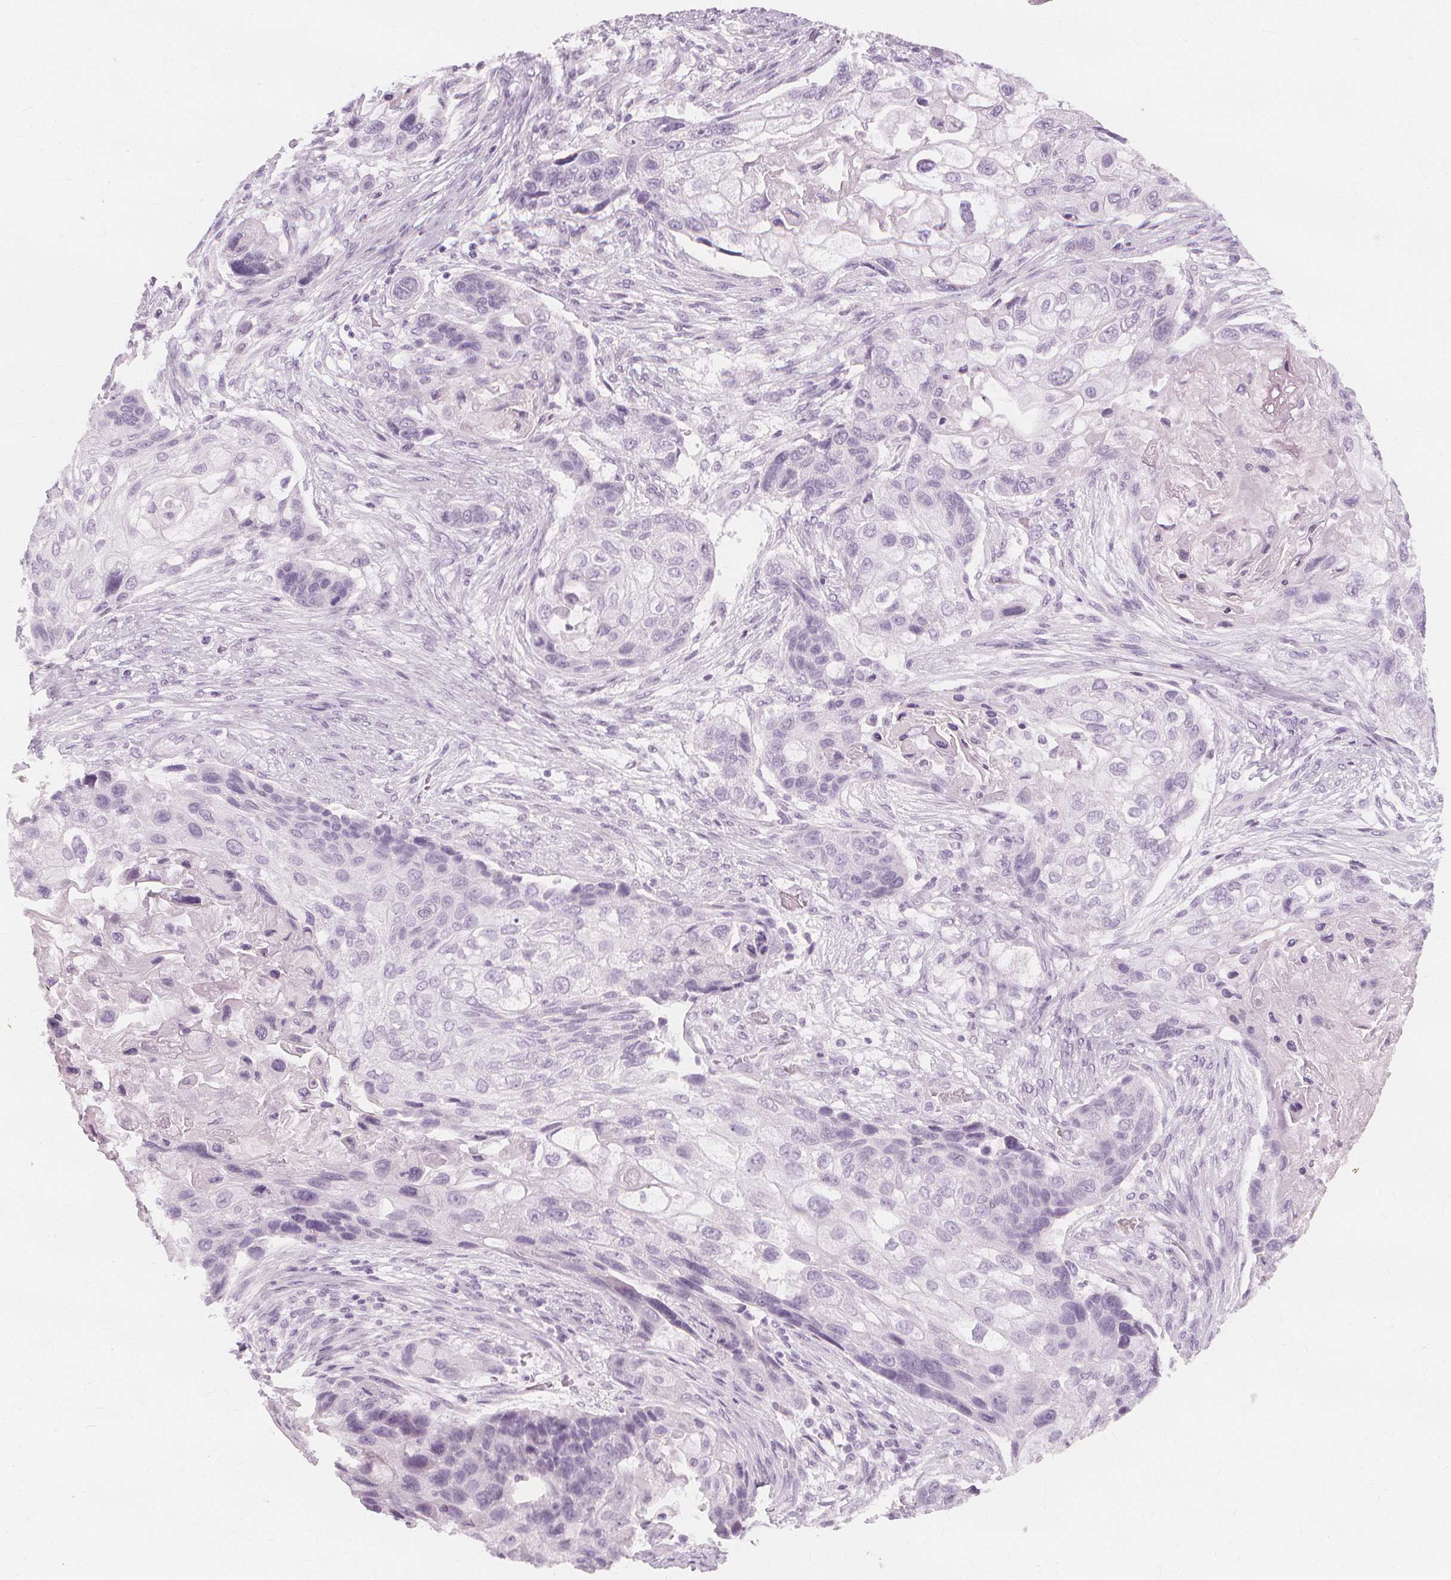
{"staining": {"intensity": "negative", "quantity": "none", "location": "none"}, "tissue": "lung cancer", "cell_type": "Tumor cells", "image_type": "cancer", "snomed": [{"axis": "morphology", "description": "Squamous cell carcinoma, NOS"}, {"axis": "topography", "description": "Lung"}], "caption": "Immunohistochemistry photomicrograph of neoplastic tissue: human lung cancer stained with DAB exhibits no significant protein staining in tumor cells.", "gene": "TFF1", "patient": {"sex": "male", "age": 69}}